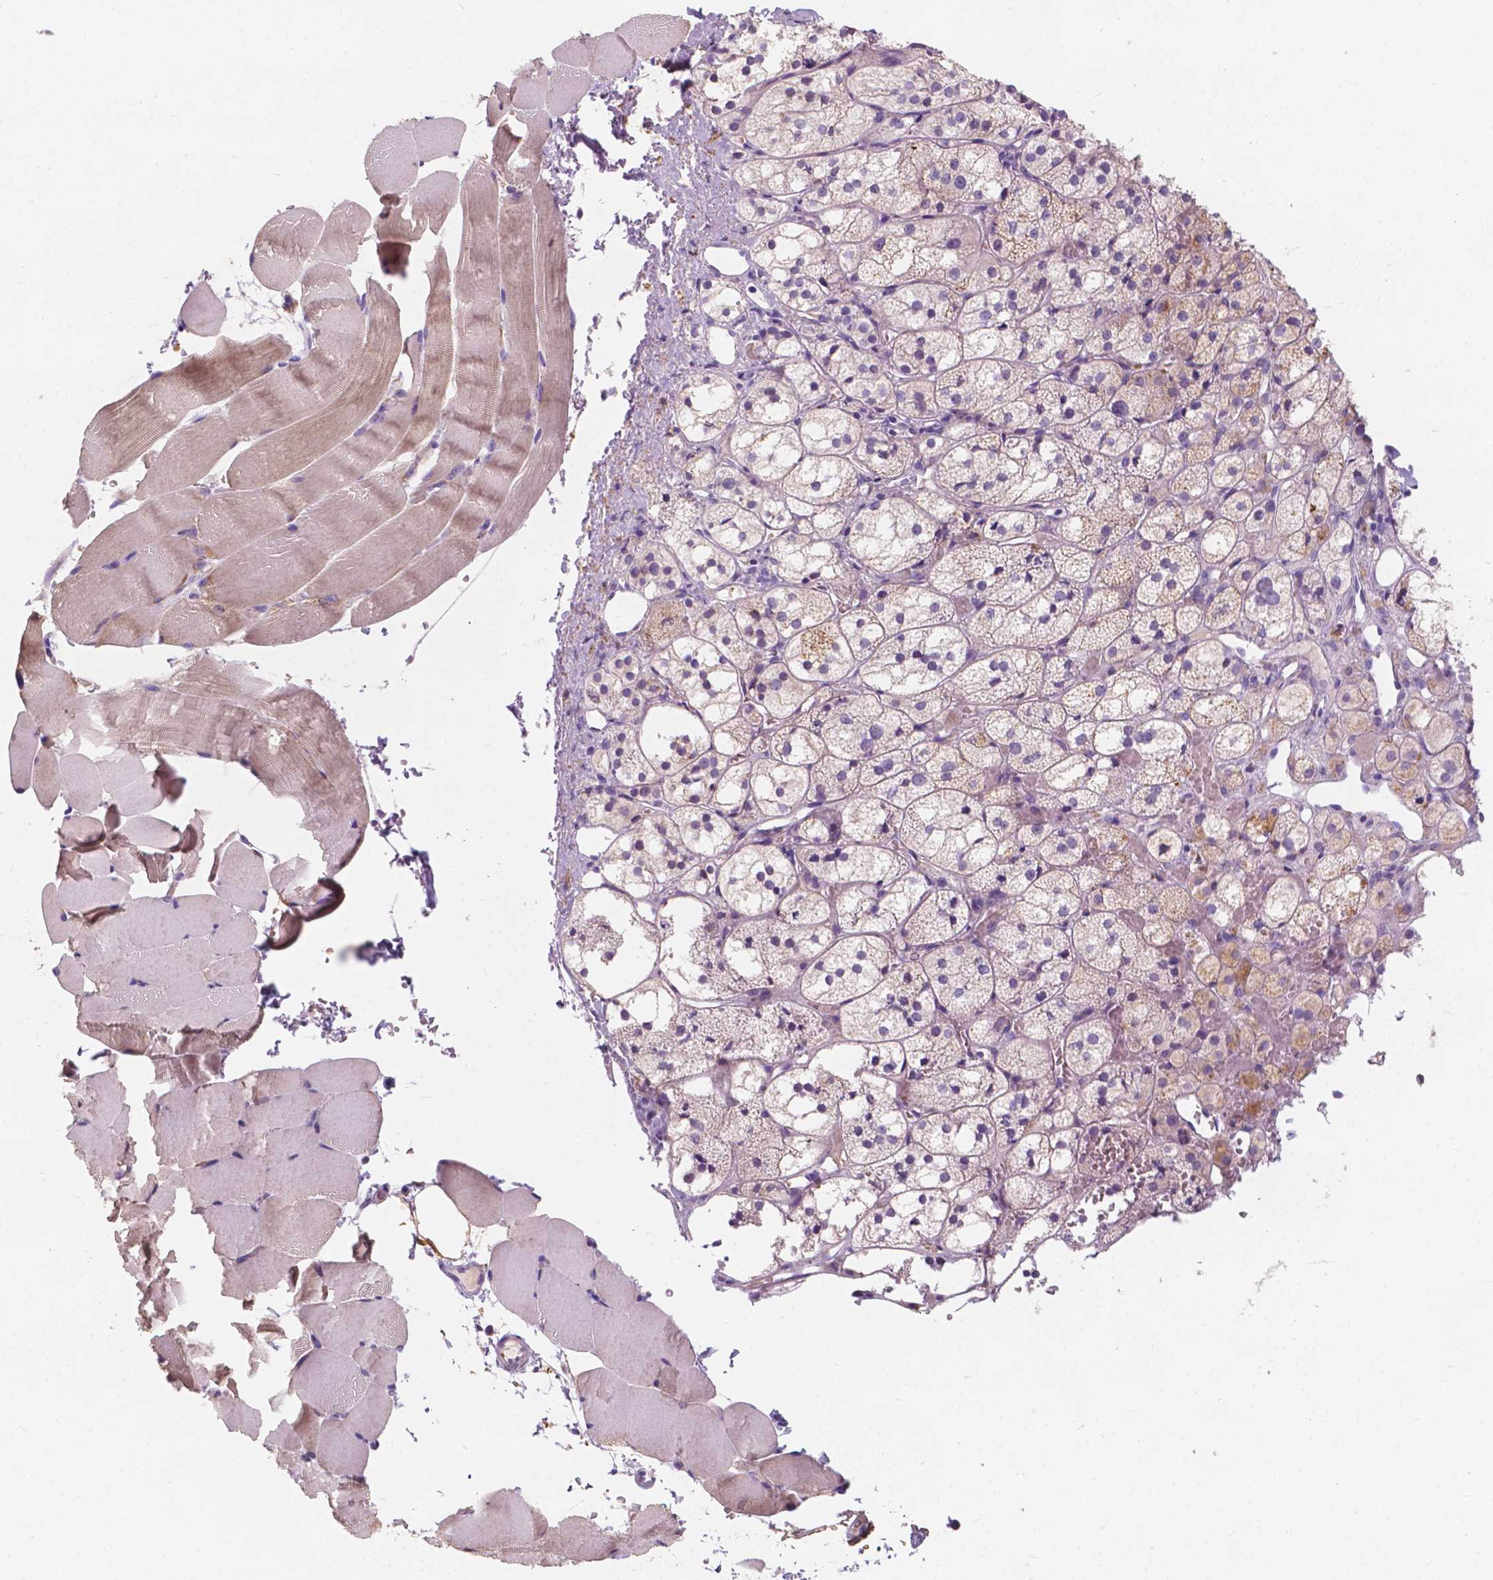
{"staining": {"intensity": "weak", "quantity": "<25%", "location": "cytoplasmic/membranous"}, "tissue": "skeletal muscle", "cell_type": "Myocytes", "image_type": "normal", "snomed": [{"axis": "morphology", "description": "Normal tissue, NOS"}, {"axis": "topography", "description": "Skeletal muscle"}], "caption": "This histopathology image is of unremarkable skeletal muscle stained with immunohistochemistry (IHC) to label a protein in brown with the nuclei are counter-stained blue. There is no positivity in myocytes.", "gene": "IREB2", "patient": {"sex": "female", "age": 37}}